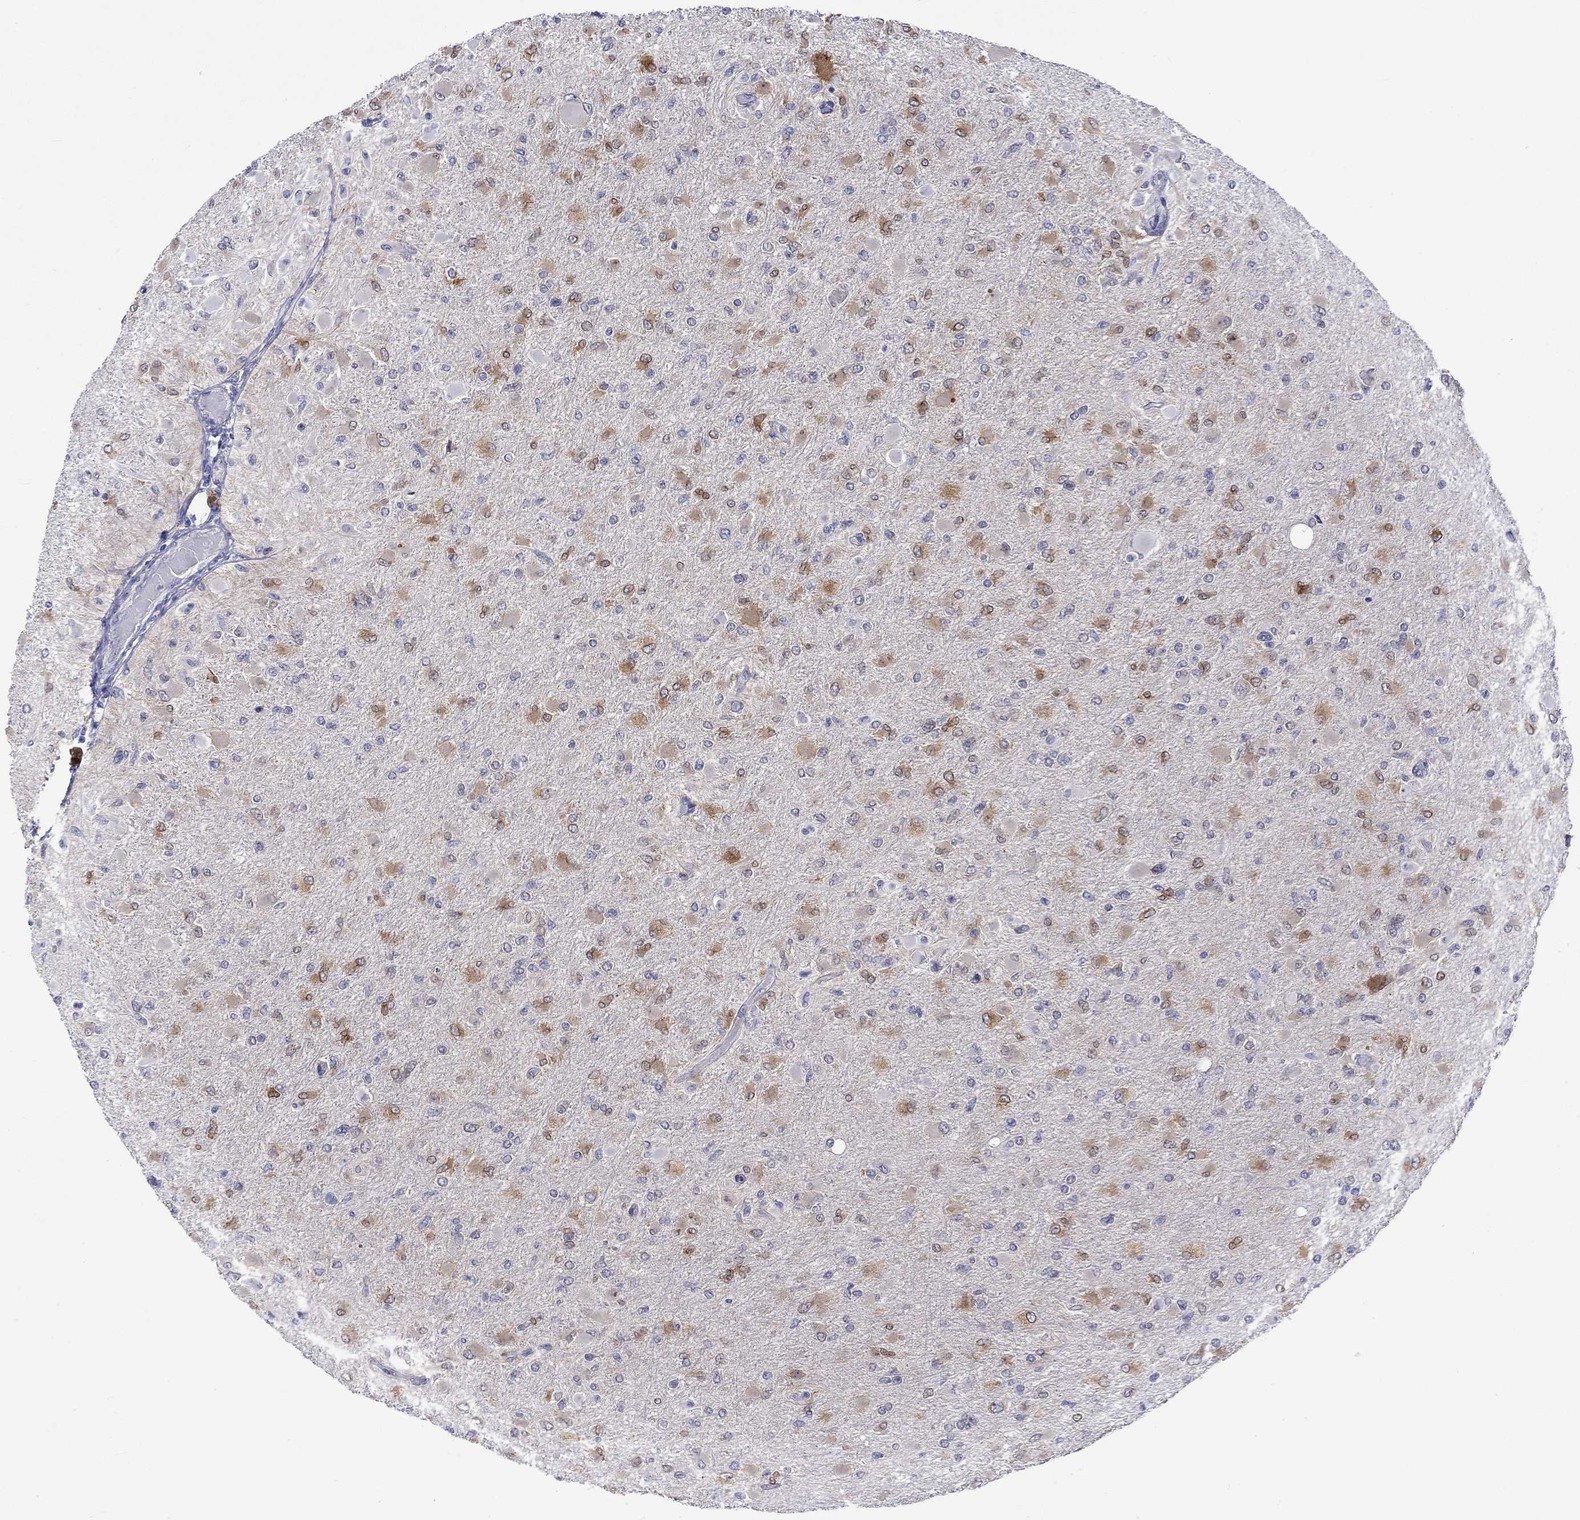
{"staining": {"intensity": "moderate", "quantity": "<25%", "location": "cytoplasmic/membranous"}, "tissue": "glioma", "cell_type": "Tumor cells", "image_type": "cancer", "snomed": [{"axis": "morphology", "description": "Glioma, malignant, High grade"}, {"axis": "topography", "description": "Cerebral cortex"}], "caption": "IHC of human malignant high-grade glioma reveals low levels of moderate cytoplasmic/membranous positivity in about <25% of tumor cells.", "gene": "CERS1", "patient": {"sex": "female", "age": 36}}